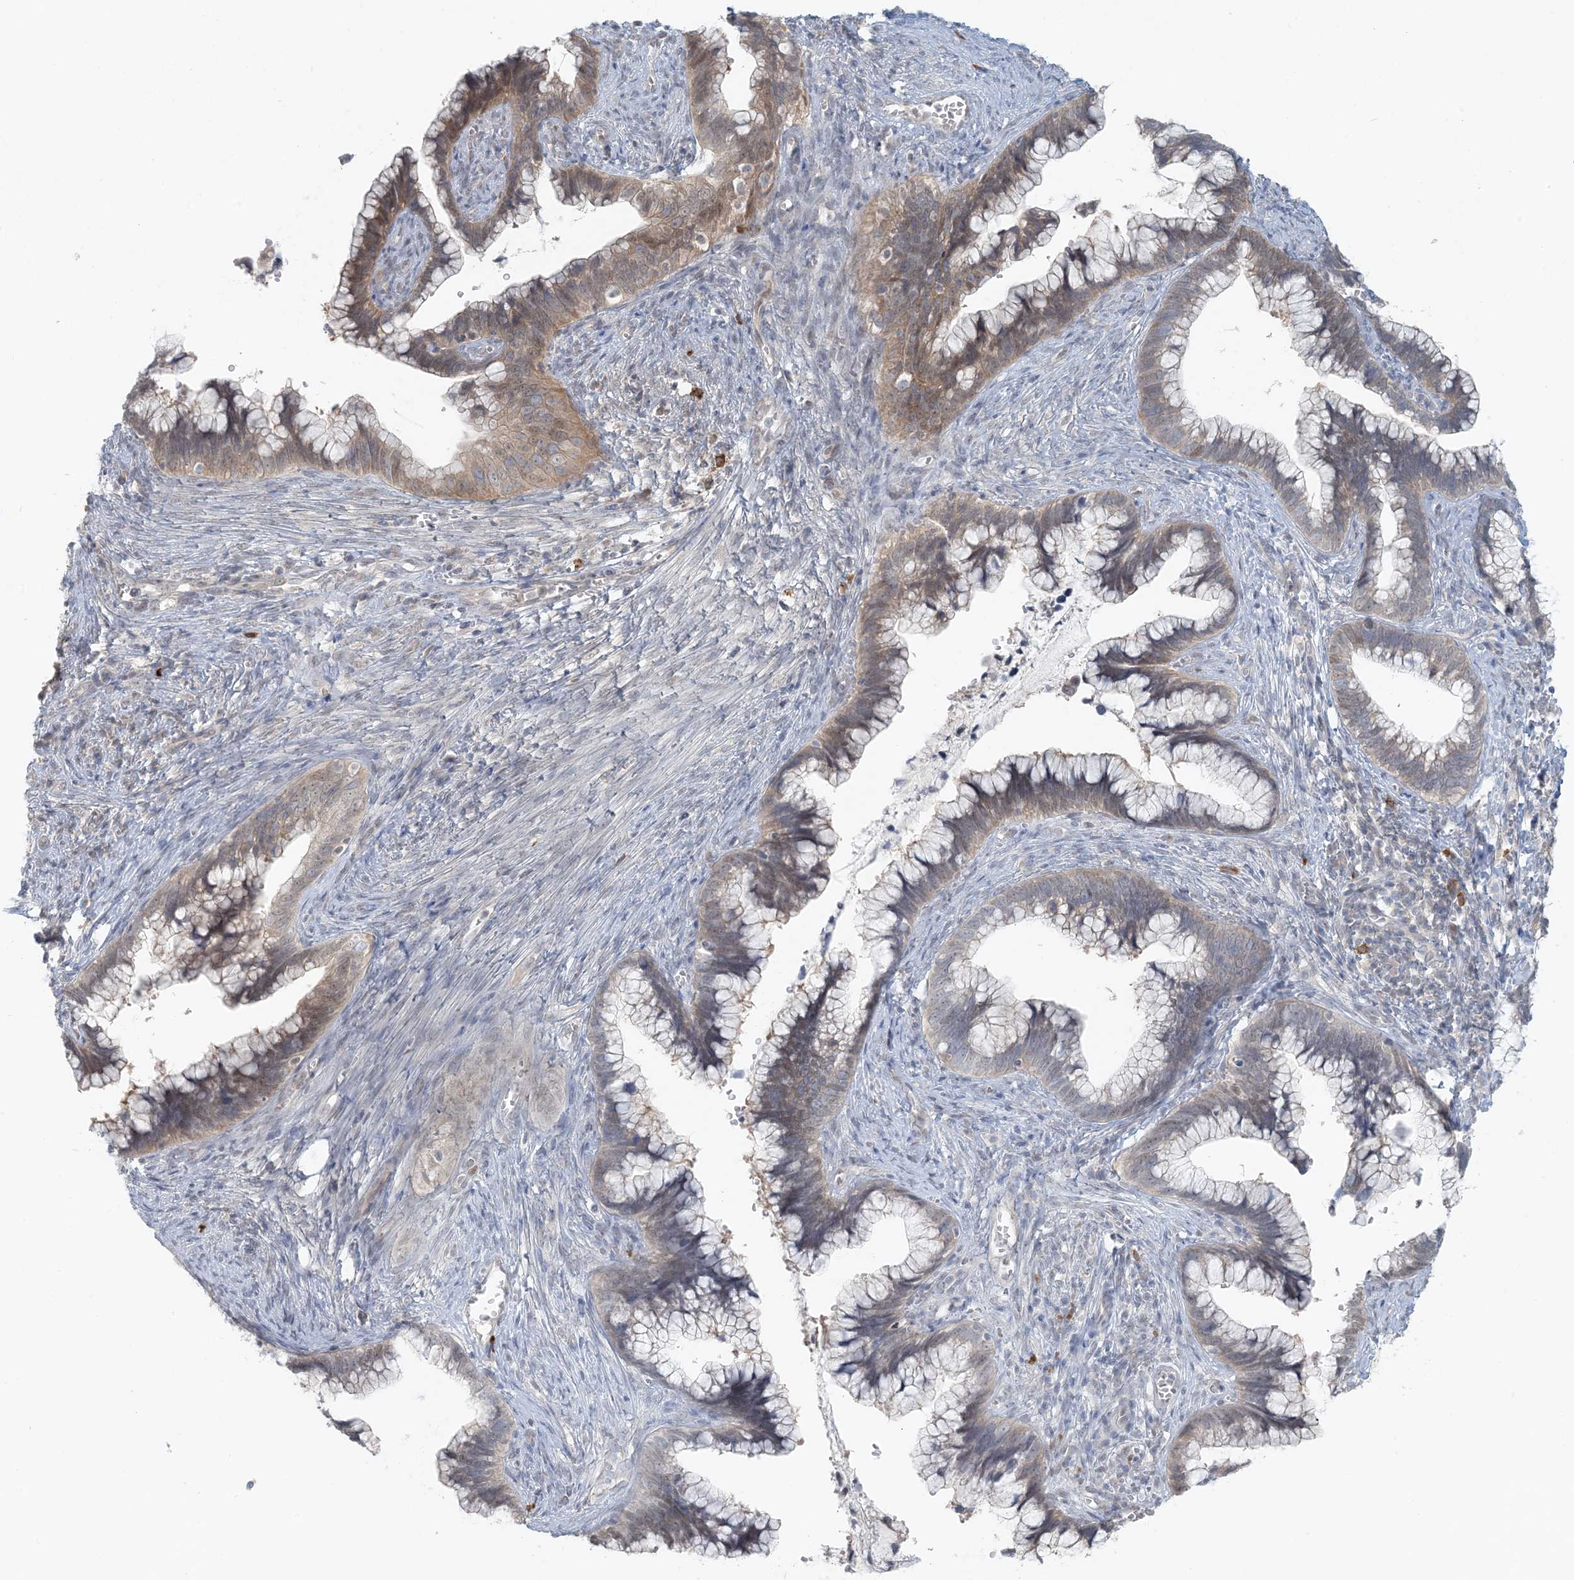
{"staining": {"intensity": "weak", "quantity": ">75%", "location": "cytoplasmic/membranous"}, "tissue": "cervical cancer", "cell_type": "Tumor cells", "image_type": "cancer", "snomed": [{"axis": "morphology", "description": "Adenocarcinoma, NOS"}, {"axis": "topography", "description": "Cervix"}], "caption": "The immunohistochemical stain shows weak cytoplasmic/membranous expression in tumor cells of cervical adenocarcinoma tissue.", "gene": "OBI1", "patient": {"sex": "female", "age": 44}}